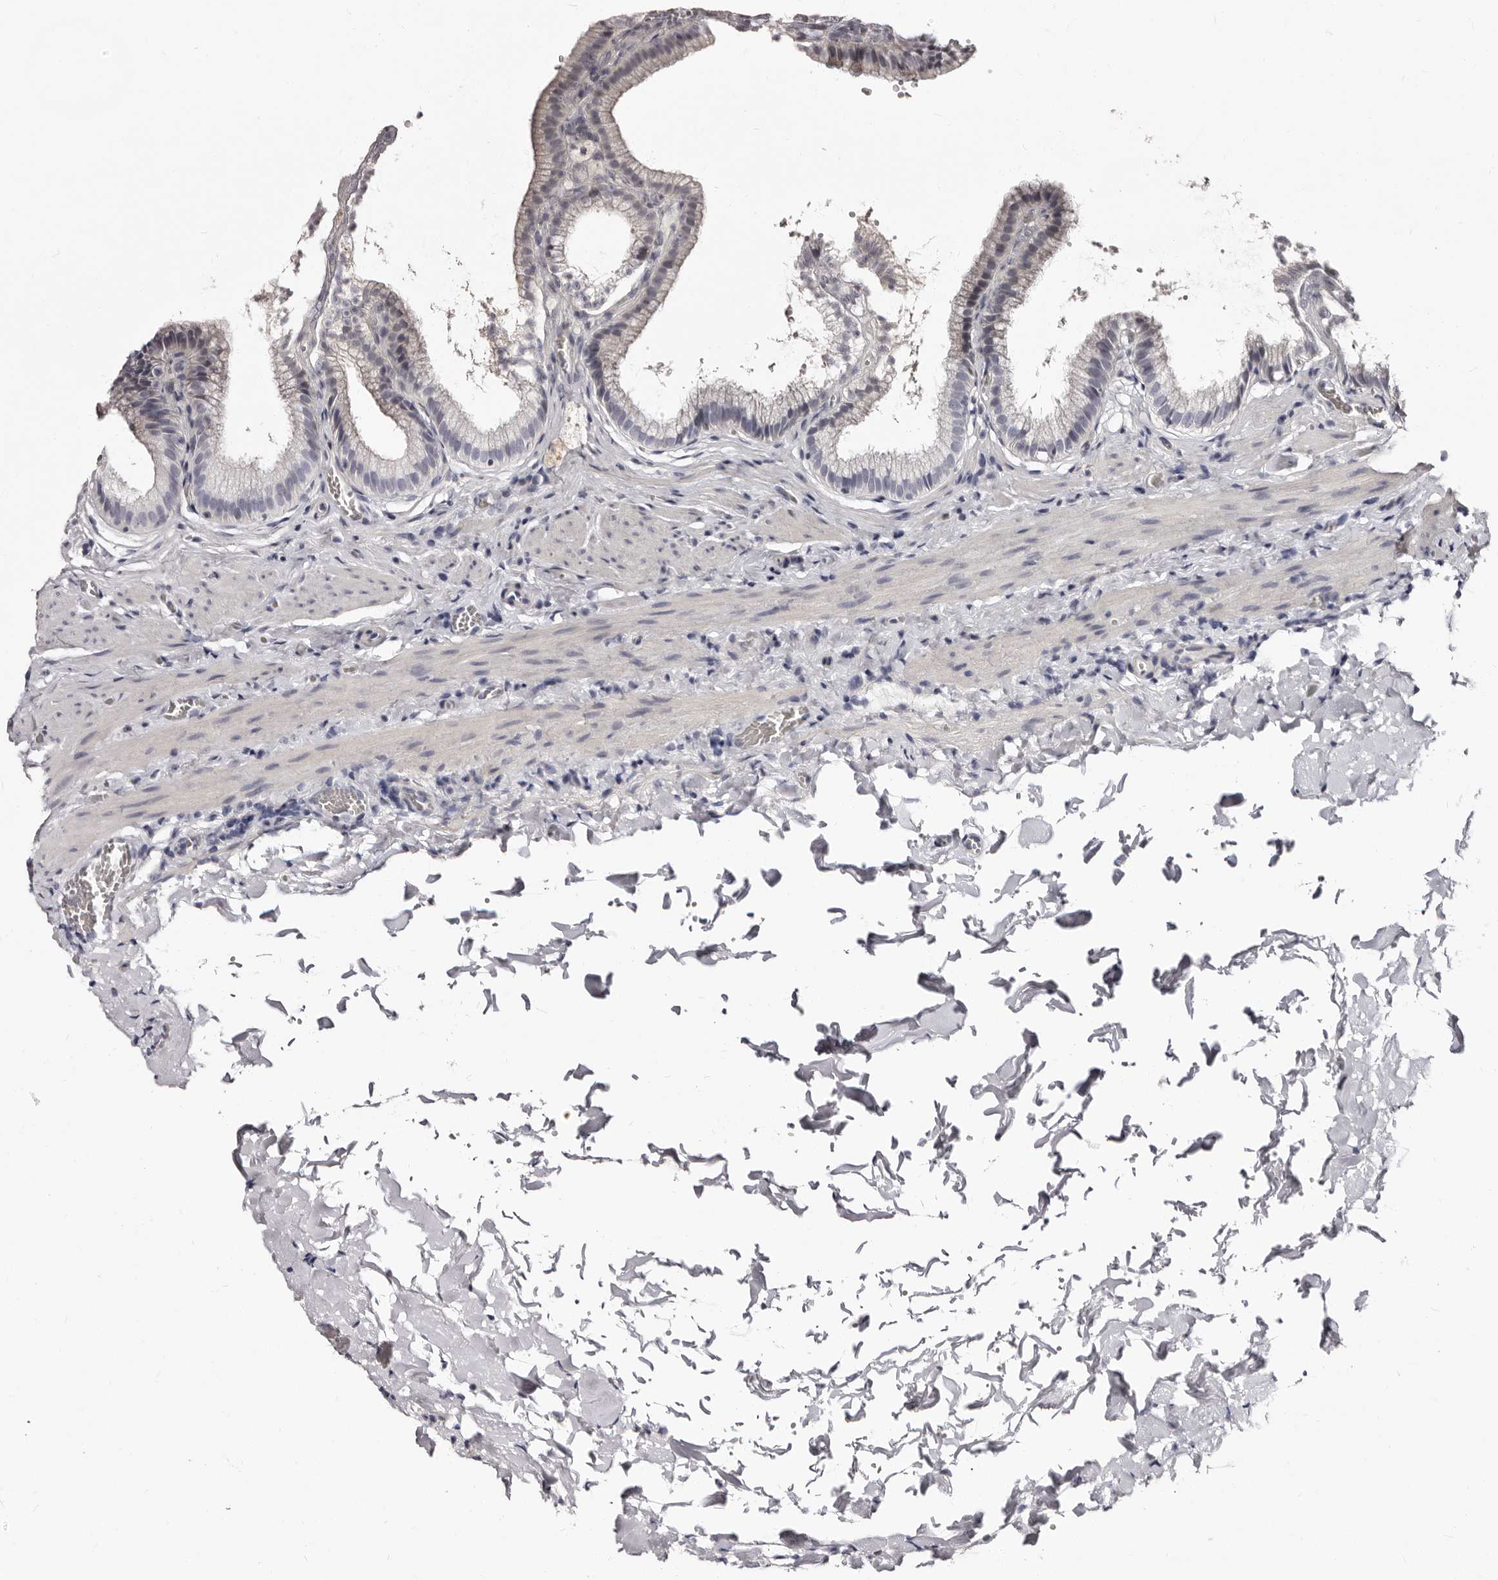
{"staining": {"intensity": "negative", "quantity": "none", "location": "none"}, "tissue": "gallbladder", "cell_type": "Glandular cells", "image_type": "normal", "snomed": [{"axis": "morphology", "description": "Normal tissue, NOS"}, {"axis": "topography", "description": "Gallbladder"}], "caption": "This is a image of IHC staining of benign gallbladder, which shows no positivity in glandular cells.", "gene": "TBC1D22B", "patient": {"sex": "male", "age": 38}}